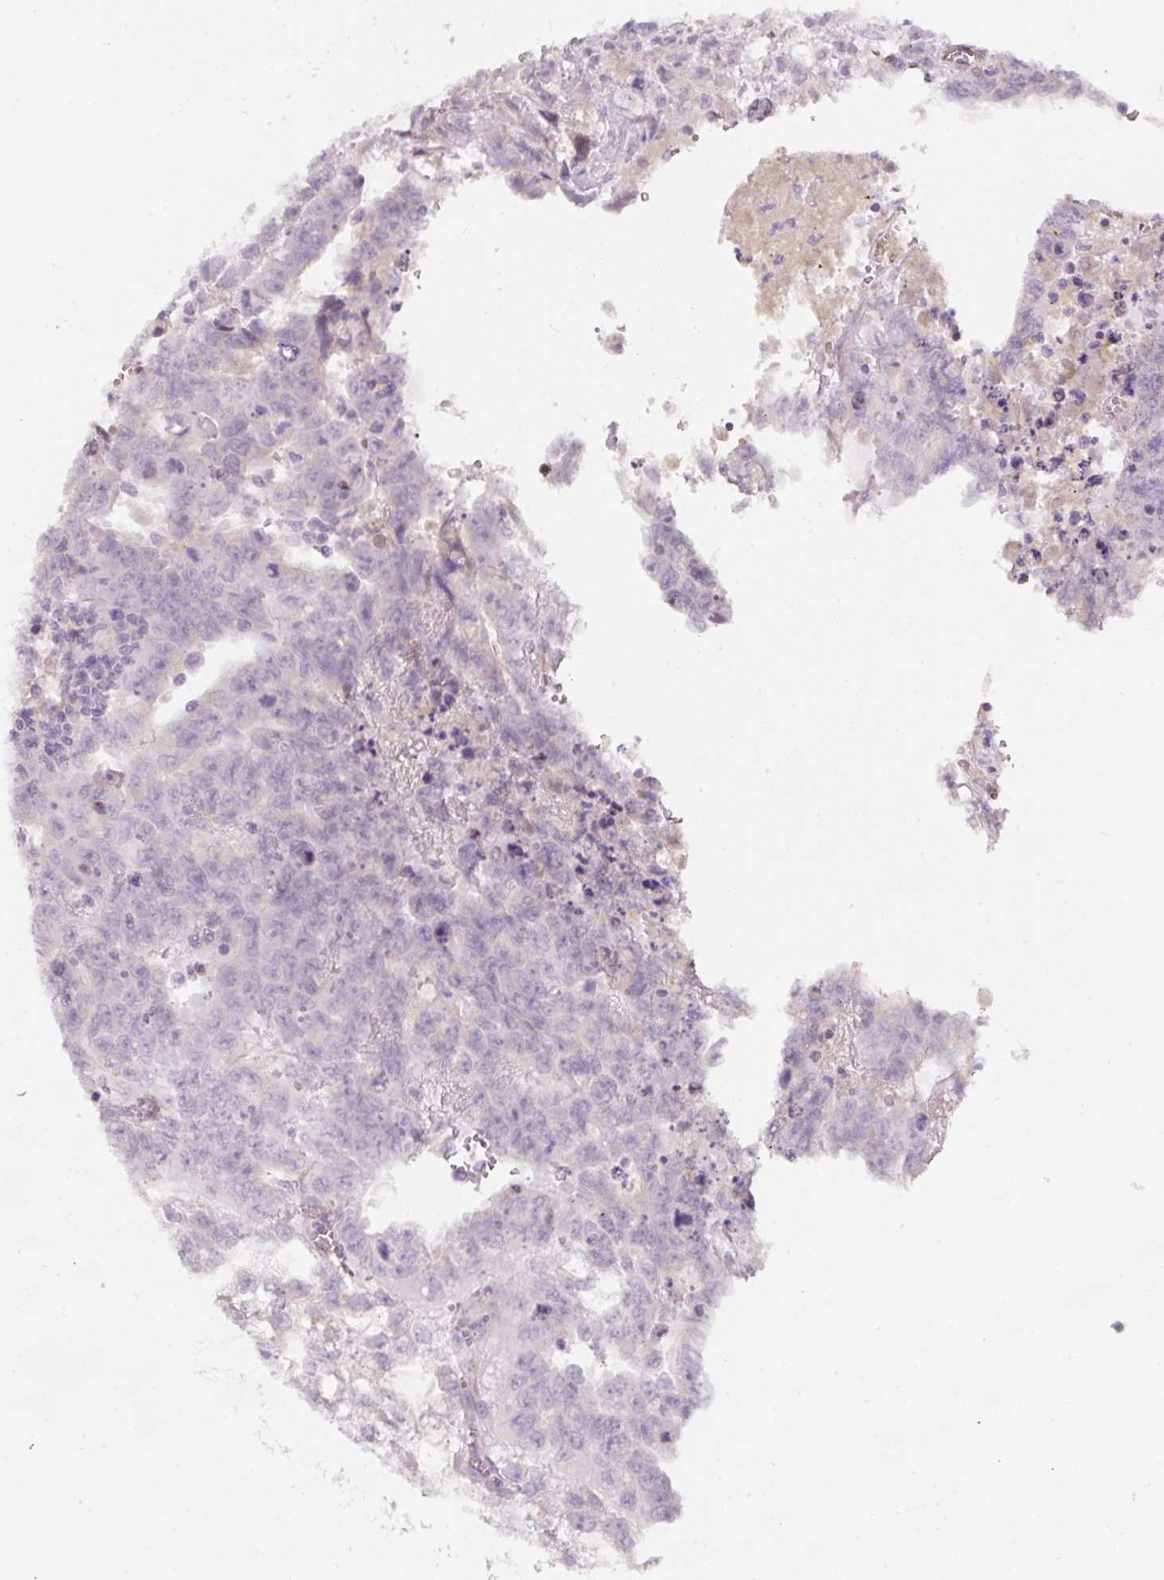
{"staining": {"intensity": "negative", "quantity": "none", "location": "none"}, "tissue": "testis cancer", "cell_type": "Tumor cells", "image_type": "cancer", "snomed": [{"axis": "morphology", "description": "Carcinoma, Embryonal, NOS"}, {"axis": "topography", "description": "Testis"}], "caption": "Tumor cells are negative for brown protein staining in embryonal carcinoma (testis).", "gene": "NBPF11", "patient": {"sex": "male", "age": 24}}